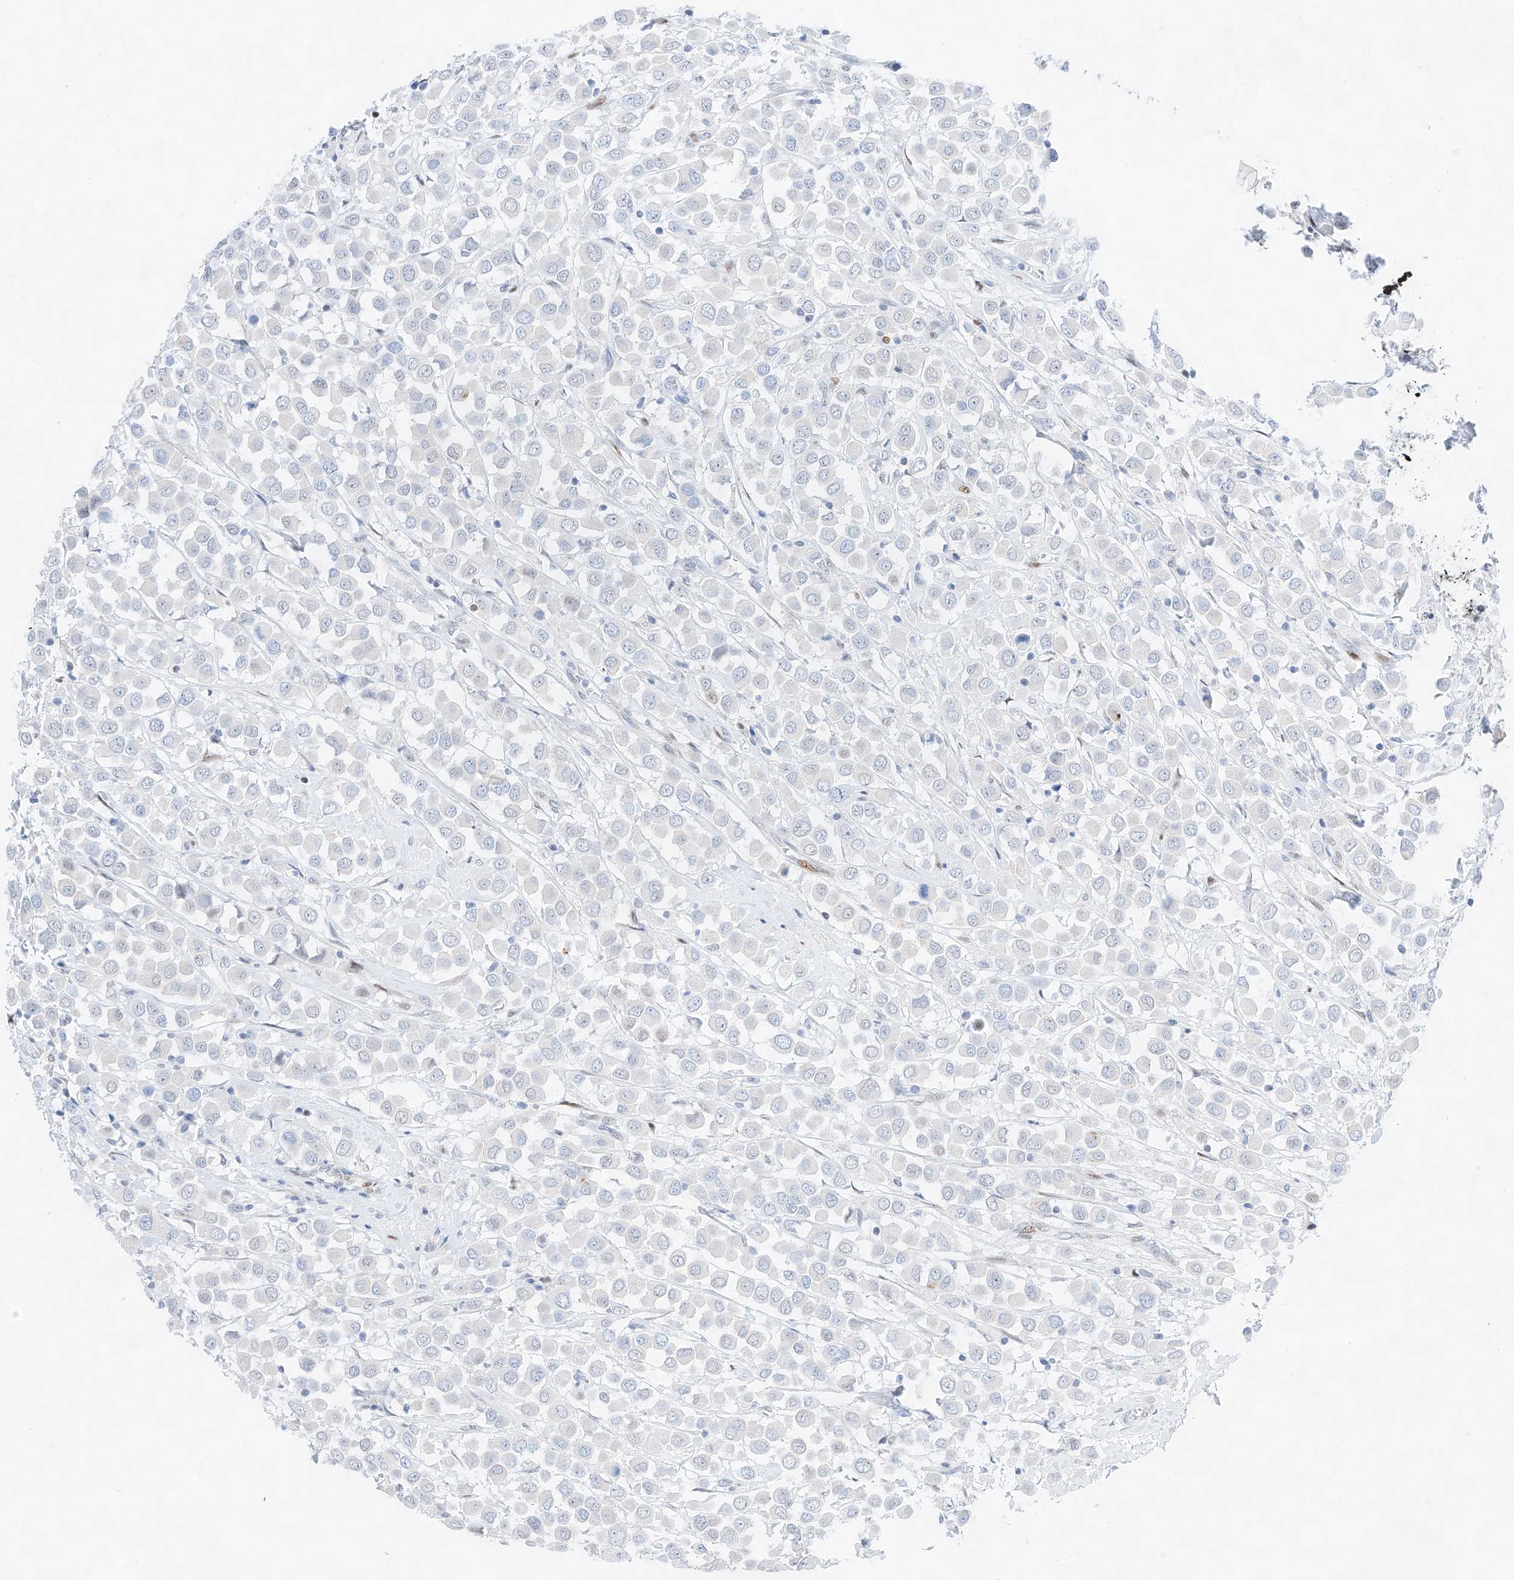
{"staining": {"intensity": "negative", "quantity": "none", "location": "none"}, "tissue": "breast cancer", "cell_type": "Tumor cells", "image_type": "cancer", "snomed": [{"axis": "morphology", "description": "Duct carcinoma"}, {"axis": "topography", "description": "Breast"}], "caption": "Immunohistochemical staining of infiltrating ductal carcinoma (breast) exhibits no significant positivity in tumor cells. (Stains: DAB immunohistochemistry with hematoxylin counter stain, Microscopy: brightfield microscopy at high magnification).", "gene": "NT5C3B", "patient": {"sex": "female", "age": 61}}